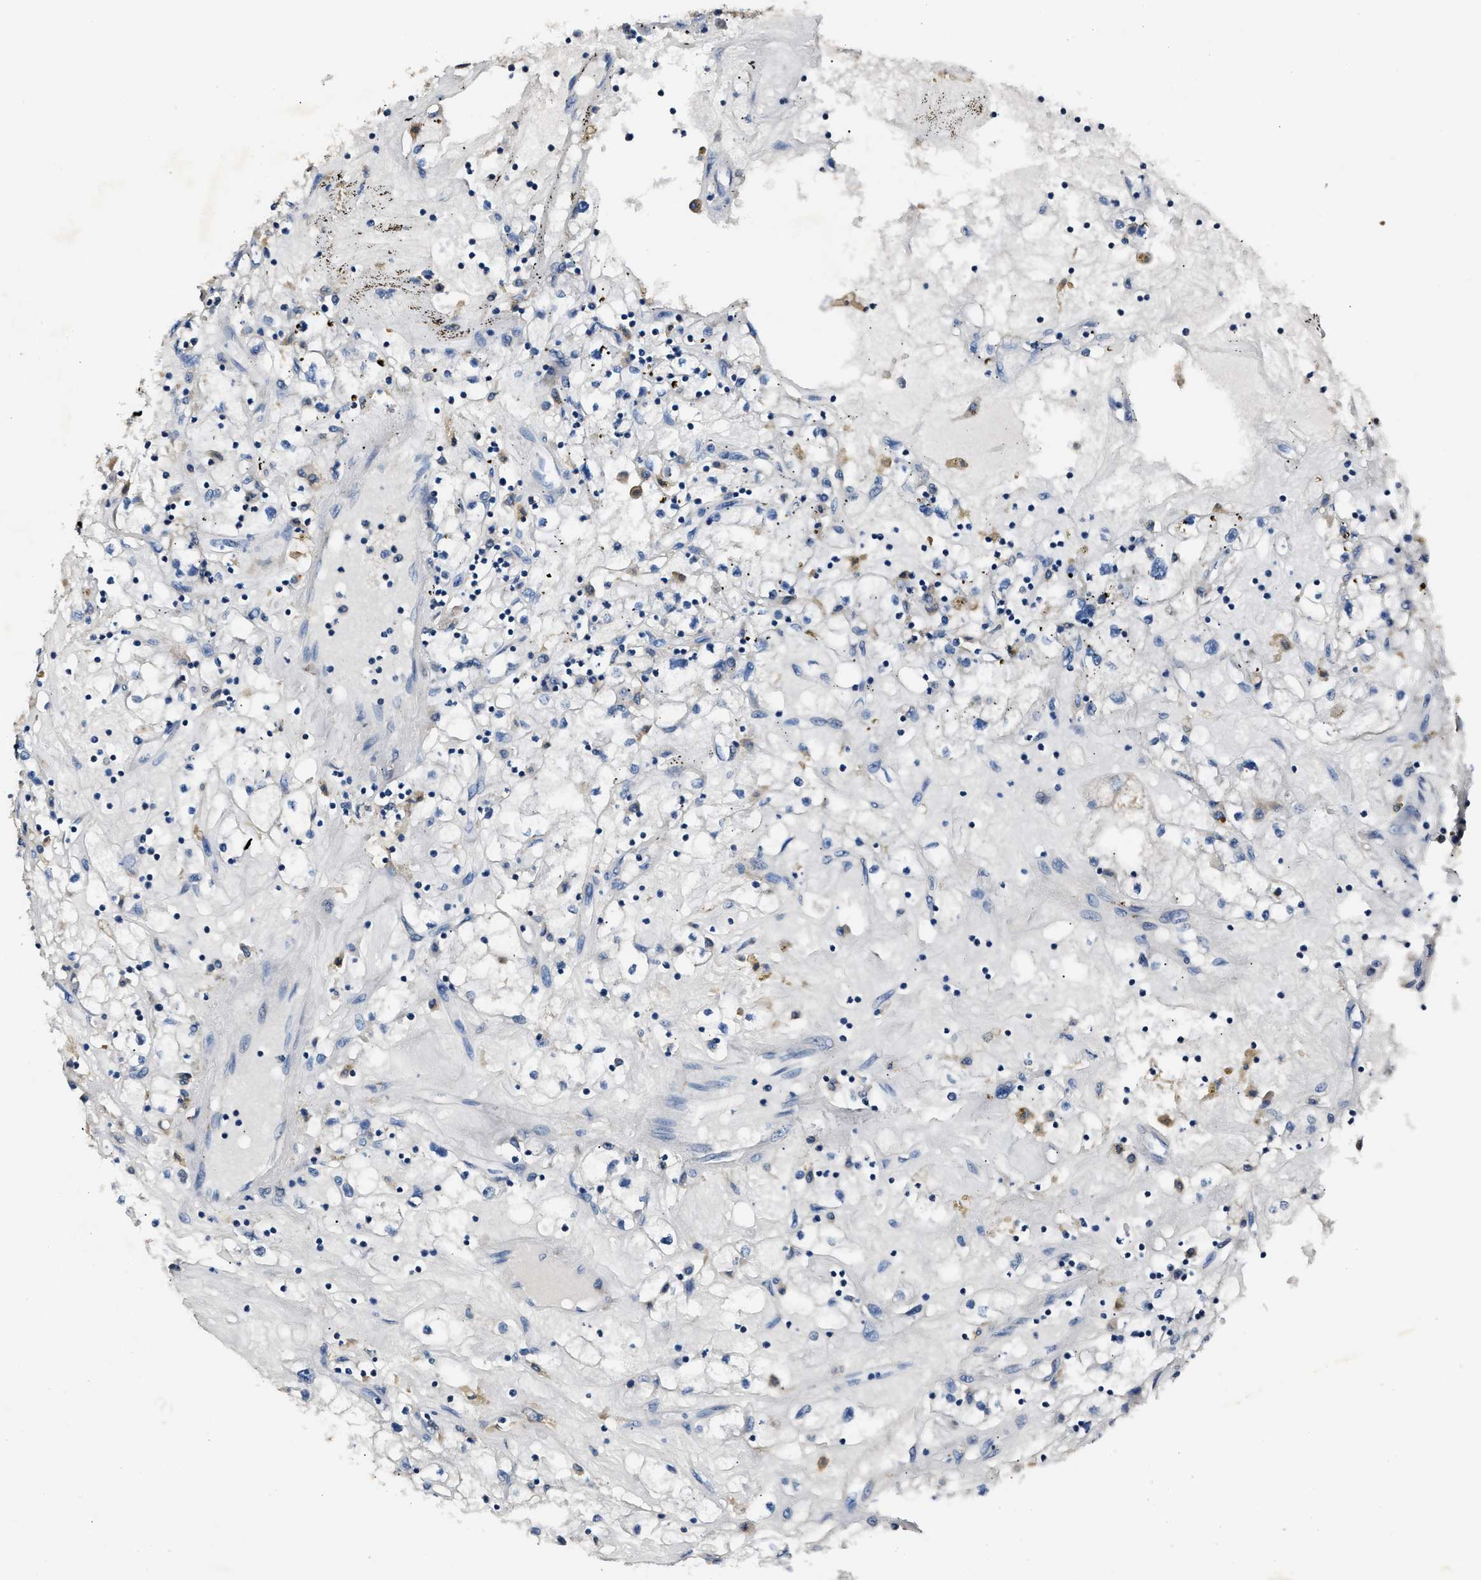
{"staining": {"intensity": "negative", "quantity": "none", "location": "none"}, "tissue": "renal cancer", "cell_type": "Tumor cells", "image_type": "cancer", "snomed": [{"axis": "morphology", "description": "Adenocarcinoma, NOS"}, {"axis": "topography", "description": "Kidney"}], "caption": "DAB immunohistochemical staining of human renal cancer demonstrates no significant expression in tumor cells.", "gene": "DNAJC24", "patient": {"sex": "male", "age": 56}}